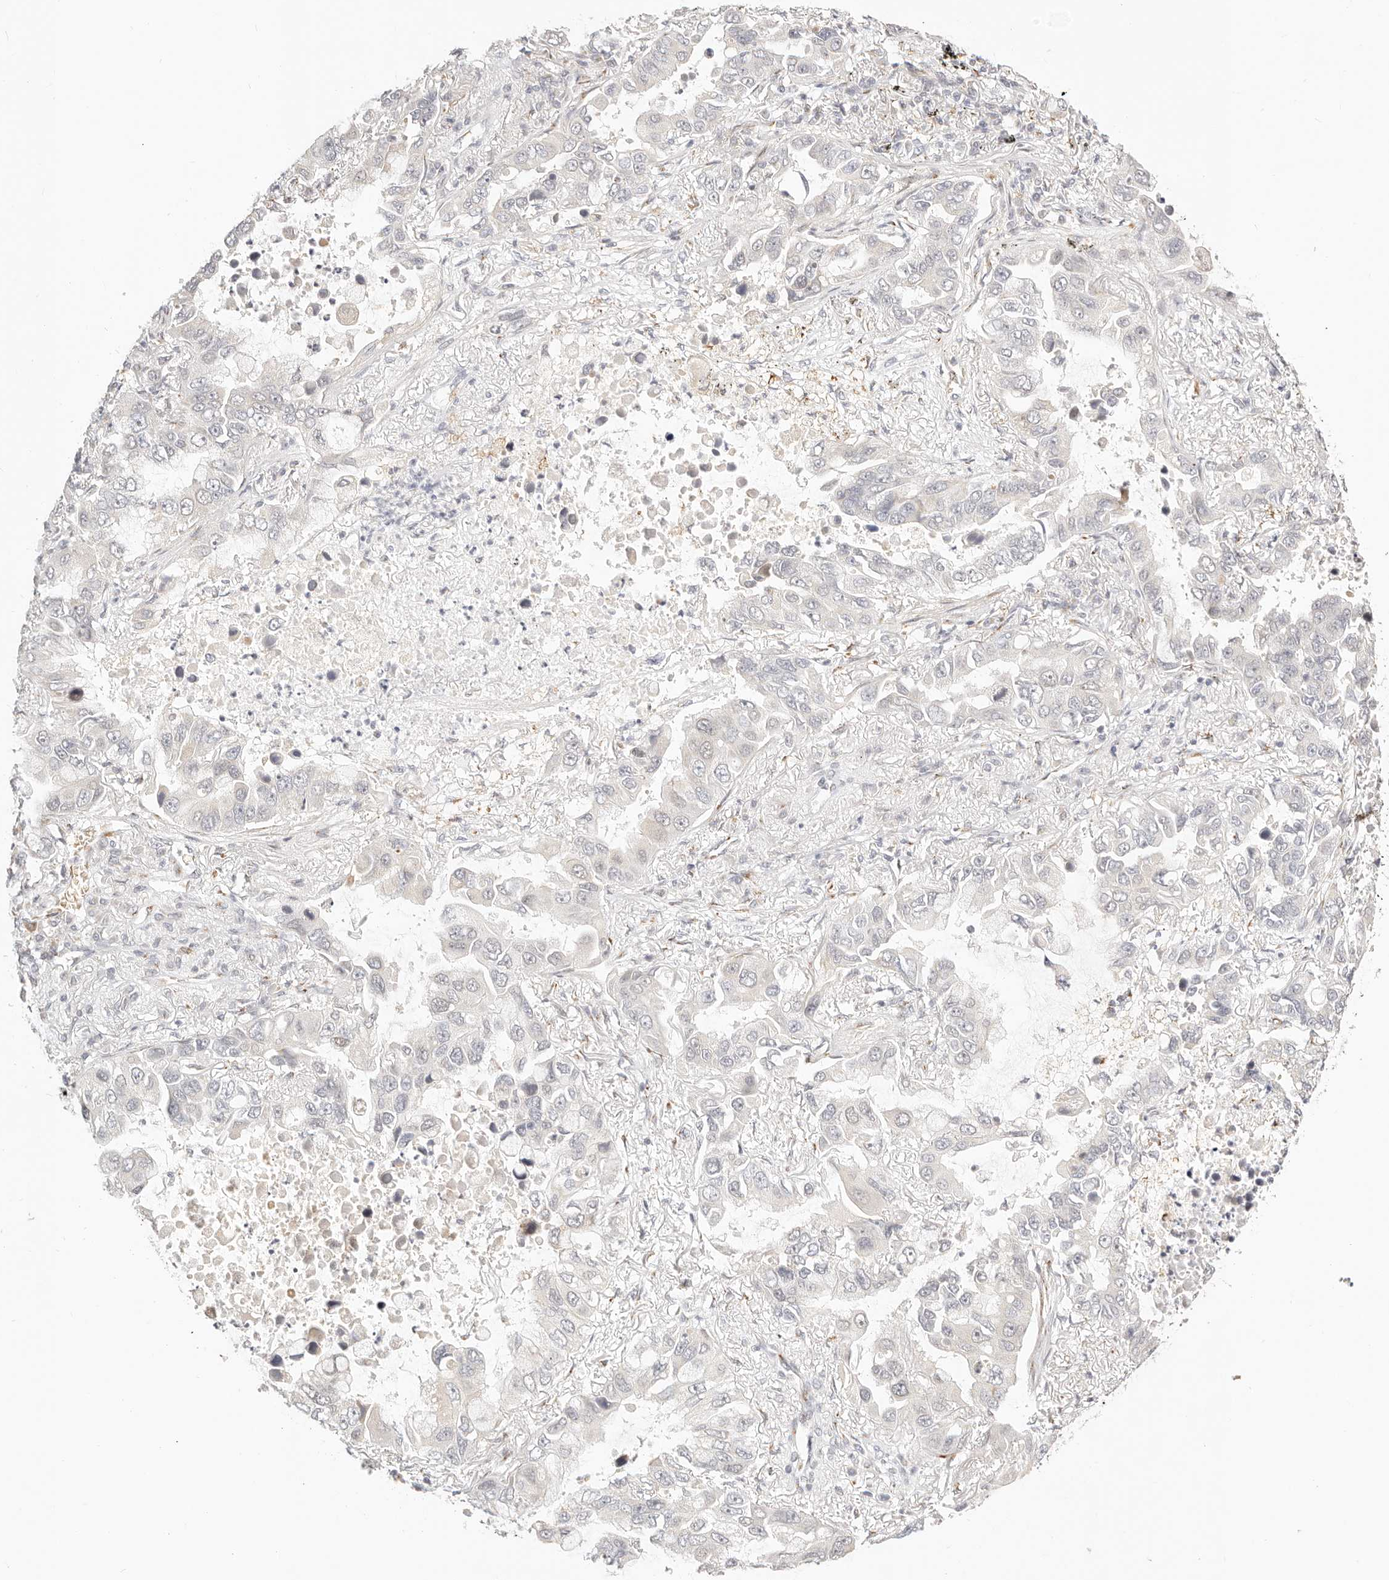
{"staining": {"intensity": "negative", "quantity": "none", "location": "none"}, "tissue": "lung cancer", "cell_type": "Tumor cells", "image_type": "cancer", "snomed": [{"axis": "morphology", "description": "Adenocarcinoma, NOS"}, {"axis": "topography", "description": "Lung"}], "caption": "IHC image of adenocarcinoma (lung) stained for a protein (brown), which displays no positivity in tumor cells.", "gene": "FAM20B", "patient": {"sex": "male", "age": 64}}